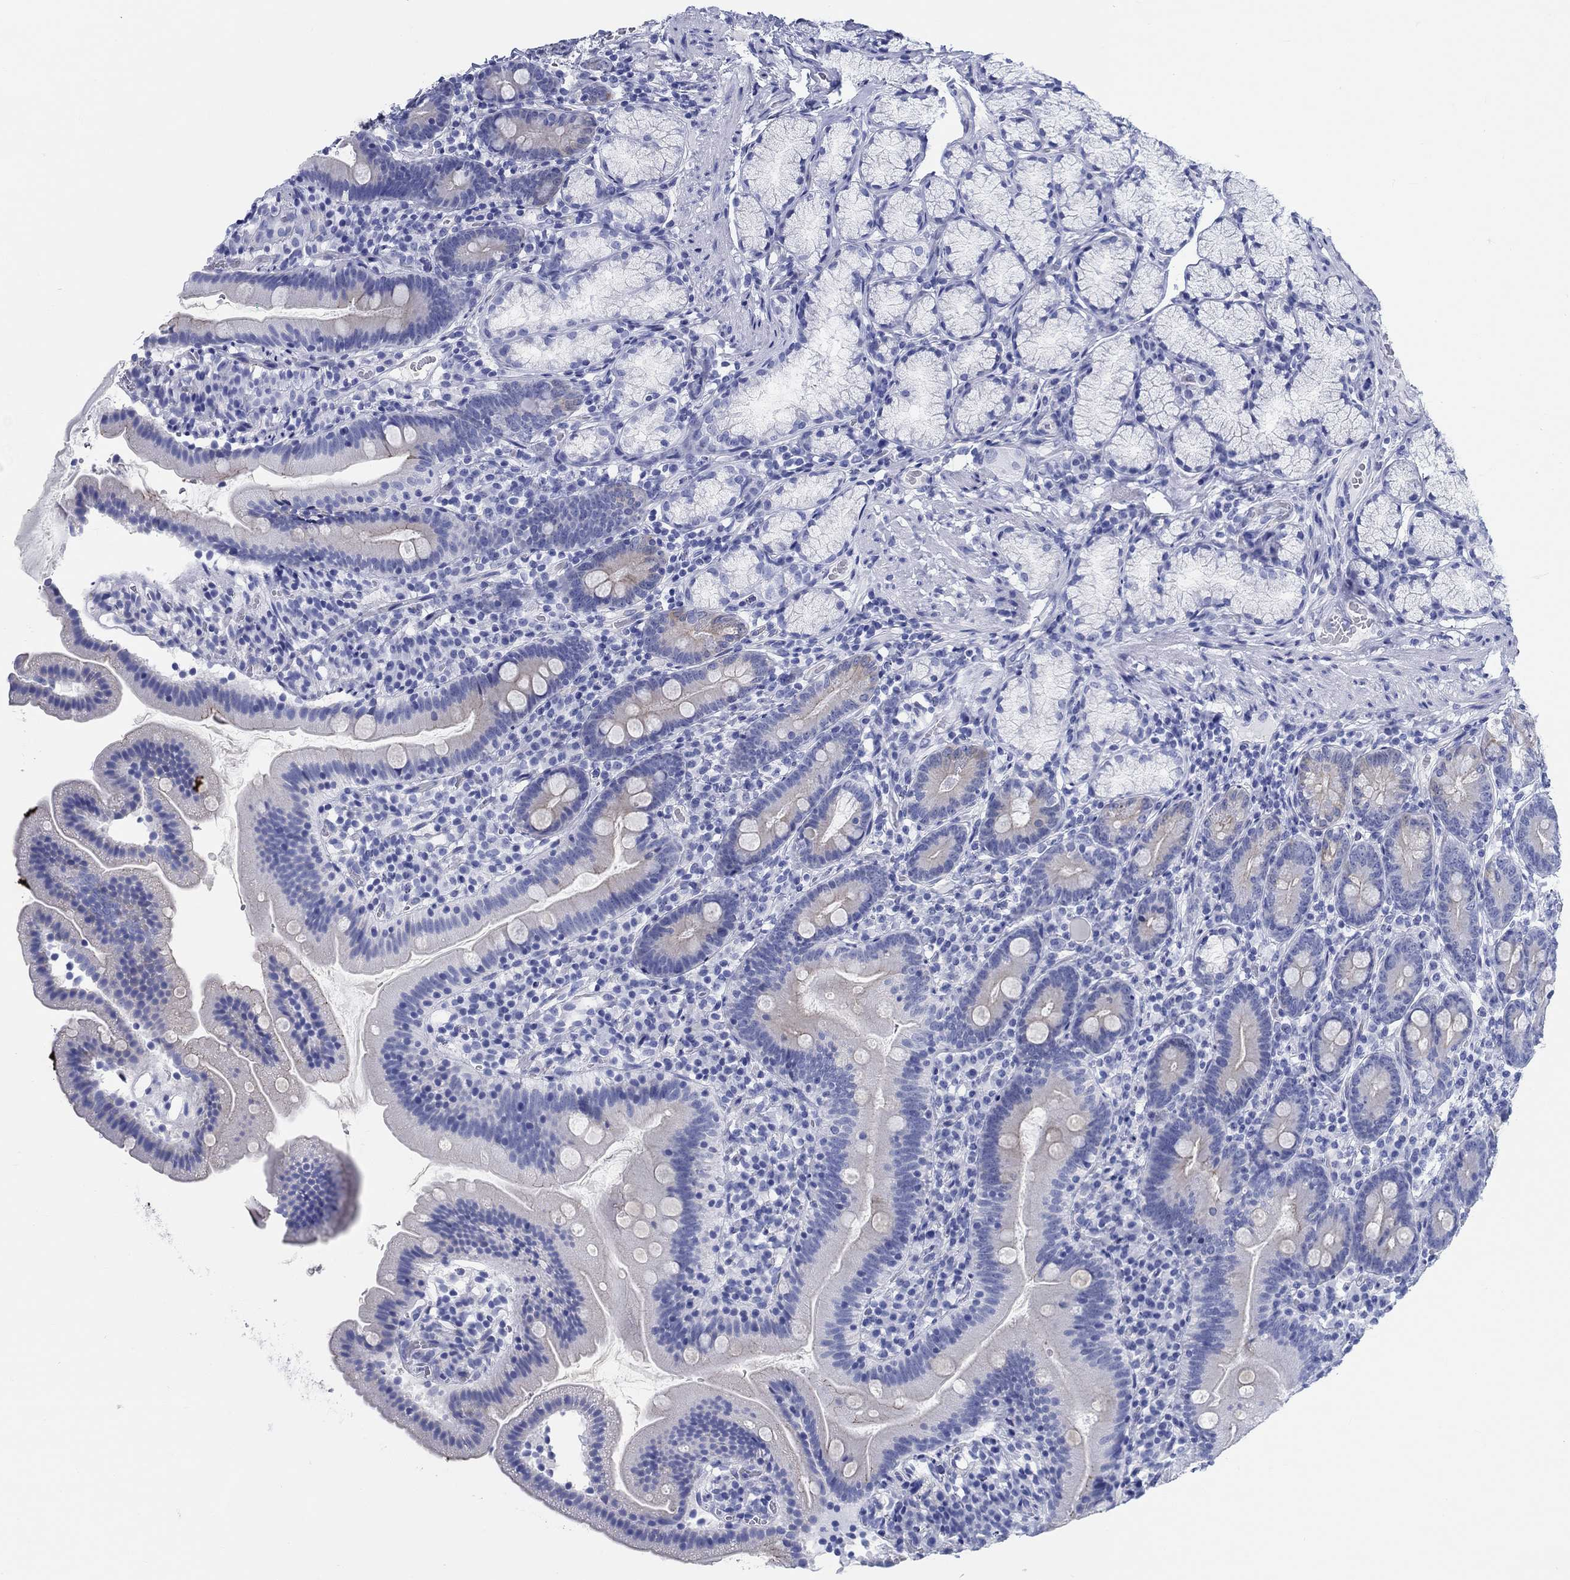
{"staining": {"intensity": "moderate", "quantity": "<25%", "location": "cytoplasmic/membranous"}, "tissue": "duodenum", "cell_type": "Glandular cells", "image_type": "normal", "snomed": [{"axis": "morphology", "description": "Normal tissue, NOS"}, {"axis": "topography", "description": "Duodenum"}], "caption": "Brown immunohistochemical staining in normal human duodenum displays moderate cytoplasmic/membranous staining in about <25% of glandular cells.", "gene": "RD3L", "patient": {"sex": "female", "age": 67}}